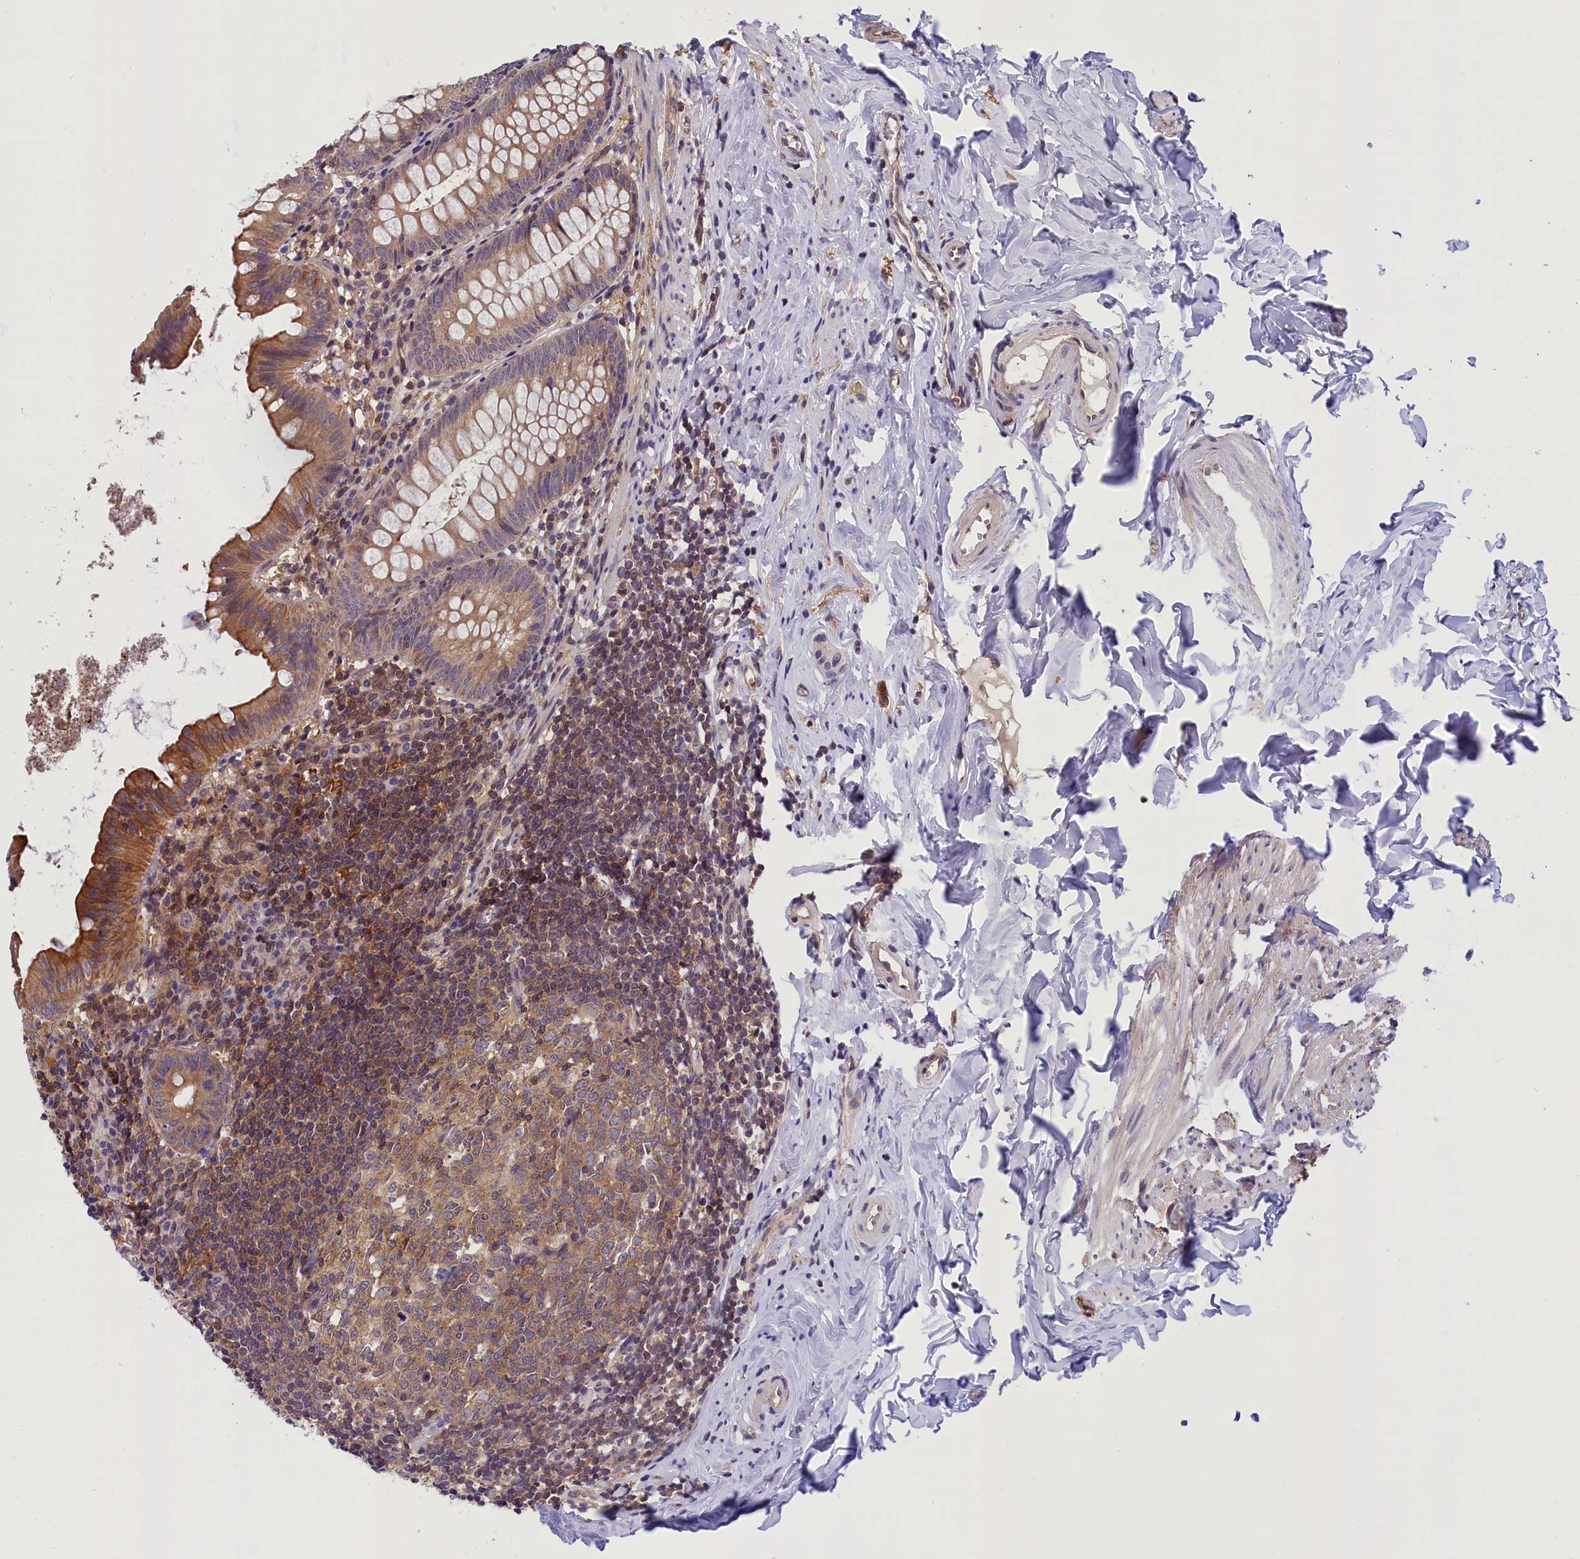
{"staining": {"intensity": "moderate", "quantity": "25%-75%", "location": "cytoplasmic/membranous"}, "tissue": "appendix", "cell_type": "Glandular cells", "image_type": "normal", "snomed": [{"axis": "morphology", "description": "Normal tissue, NOS"}, {"axis": "topography", "description": "Appendix"}], "caption": "The micrograph shows a brown stain indicating the presence of a protein in the cytoplasmic/membranous of glandular cells in appendix.", "gene": "TBCB", "patient": {"sex": "female", "age": 51}}